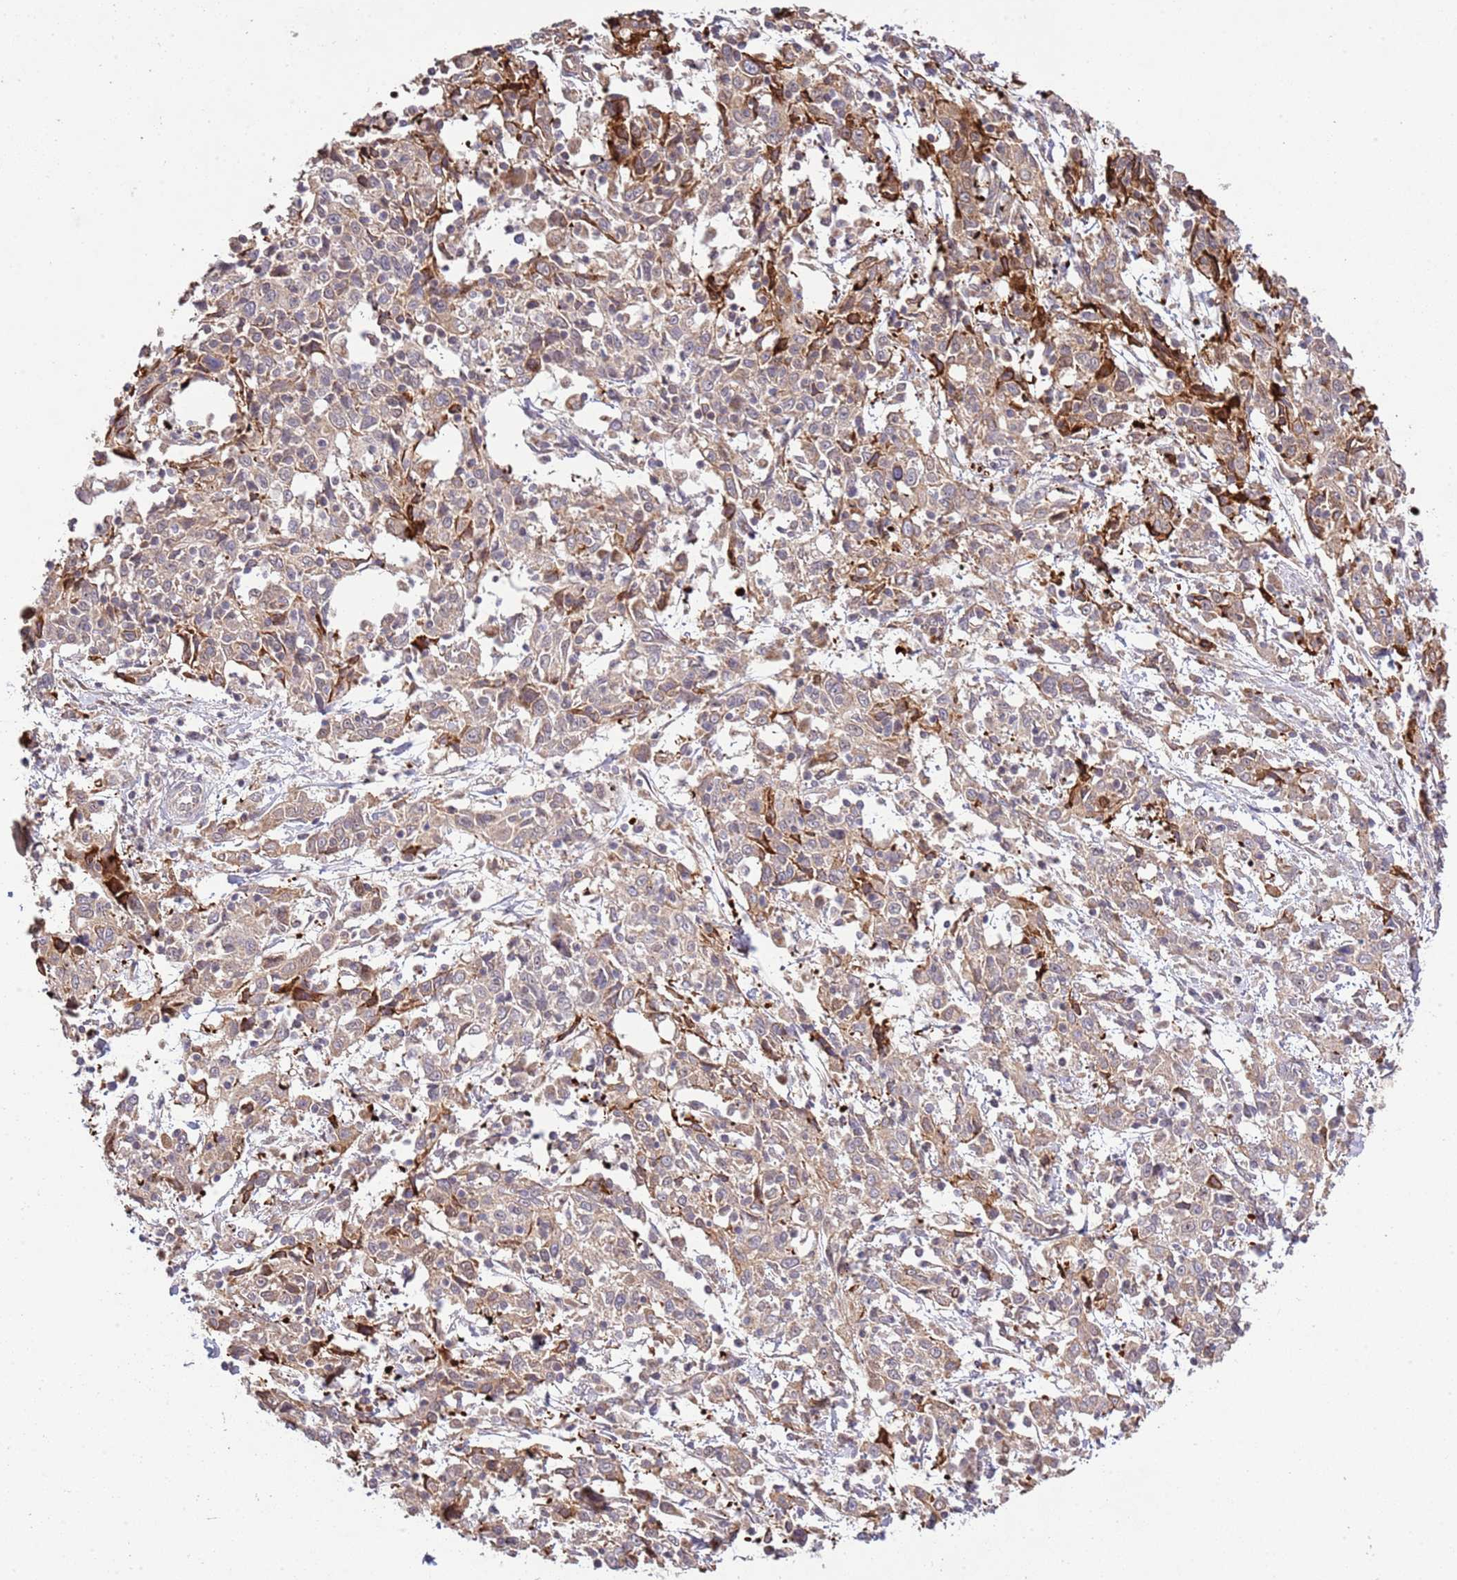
{"staining": {"intensity": "moderate", "quantity": "25%-75%", "location": "cytoplasmic/membranous"}, "tissue": "cervical cancer", "cell_type": "Tumor cells", "image_type": "cancer", "snomed": [{"axis": "morphology", "description": "Squamous cell carcinoma, NOS"}, {"axis": "topography", "description": "Cervix"}], "caption": "Protein expression analysis of cervical squamous cell carcinoma exhibits moderate cytoplasmic/membranous positivity in approximately 25%-75% of tumor cells. The staining was performed using DAB (3,3'-diaminobenzidine) to visualize the protein expression in brown, while the nuclei were stained in blue with hematoxylin (Magnification: 20x).", "gene": "IVD", "patient": {"sex": "female", "age": 46}}